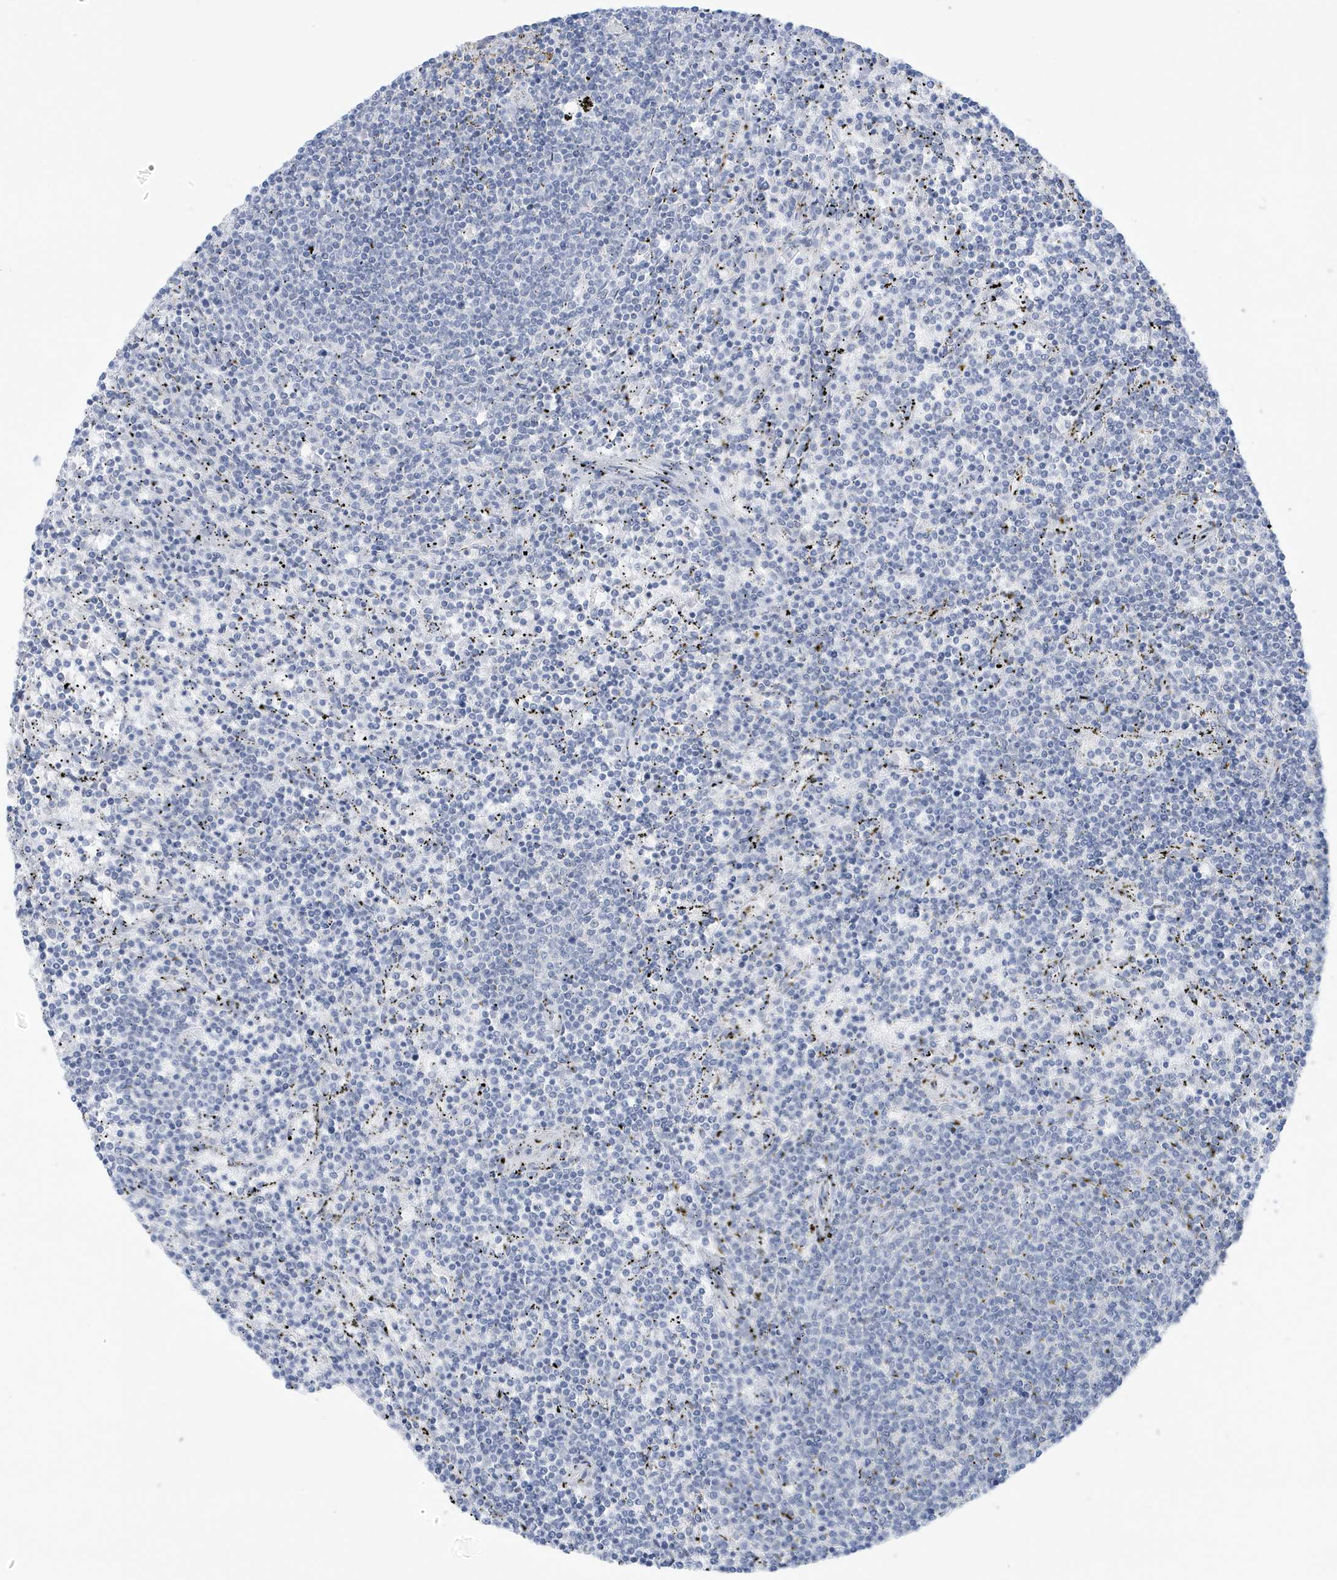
{"staining": {"intensity": "negative", "quantity": "none", "location": "none"}, "tissue": "lymphoma", "cell_type": "Tumor cells", "image_type": "cancer", "snomed": [{"axis": "morphology", "description": "Malignant lymphoma, non-Hodgkin's type, Low grade"}, {"axis": "topography", "description": "Spleen"}], "caption": "Immunohistochemical staining of low-grade malignant lymphoma, non-Hodgkin's type displays no significant expression in tumor cells.", "gene": "PERM1", "patient": {"sex": "female", "age": 50}}